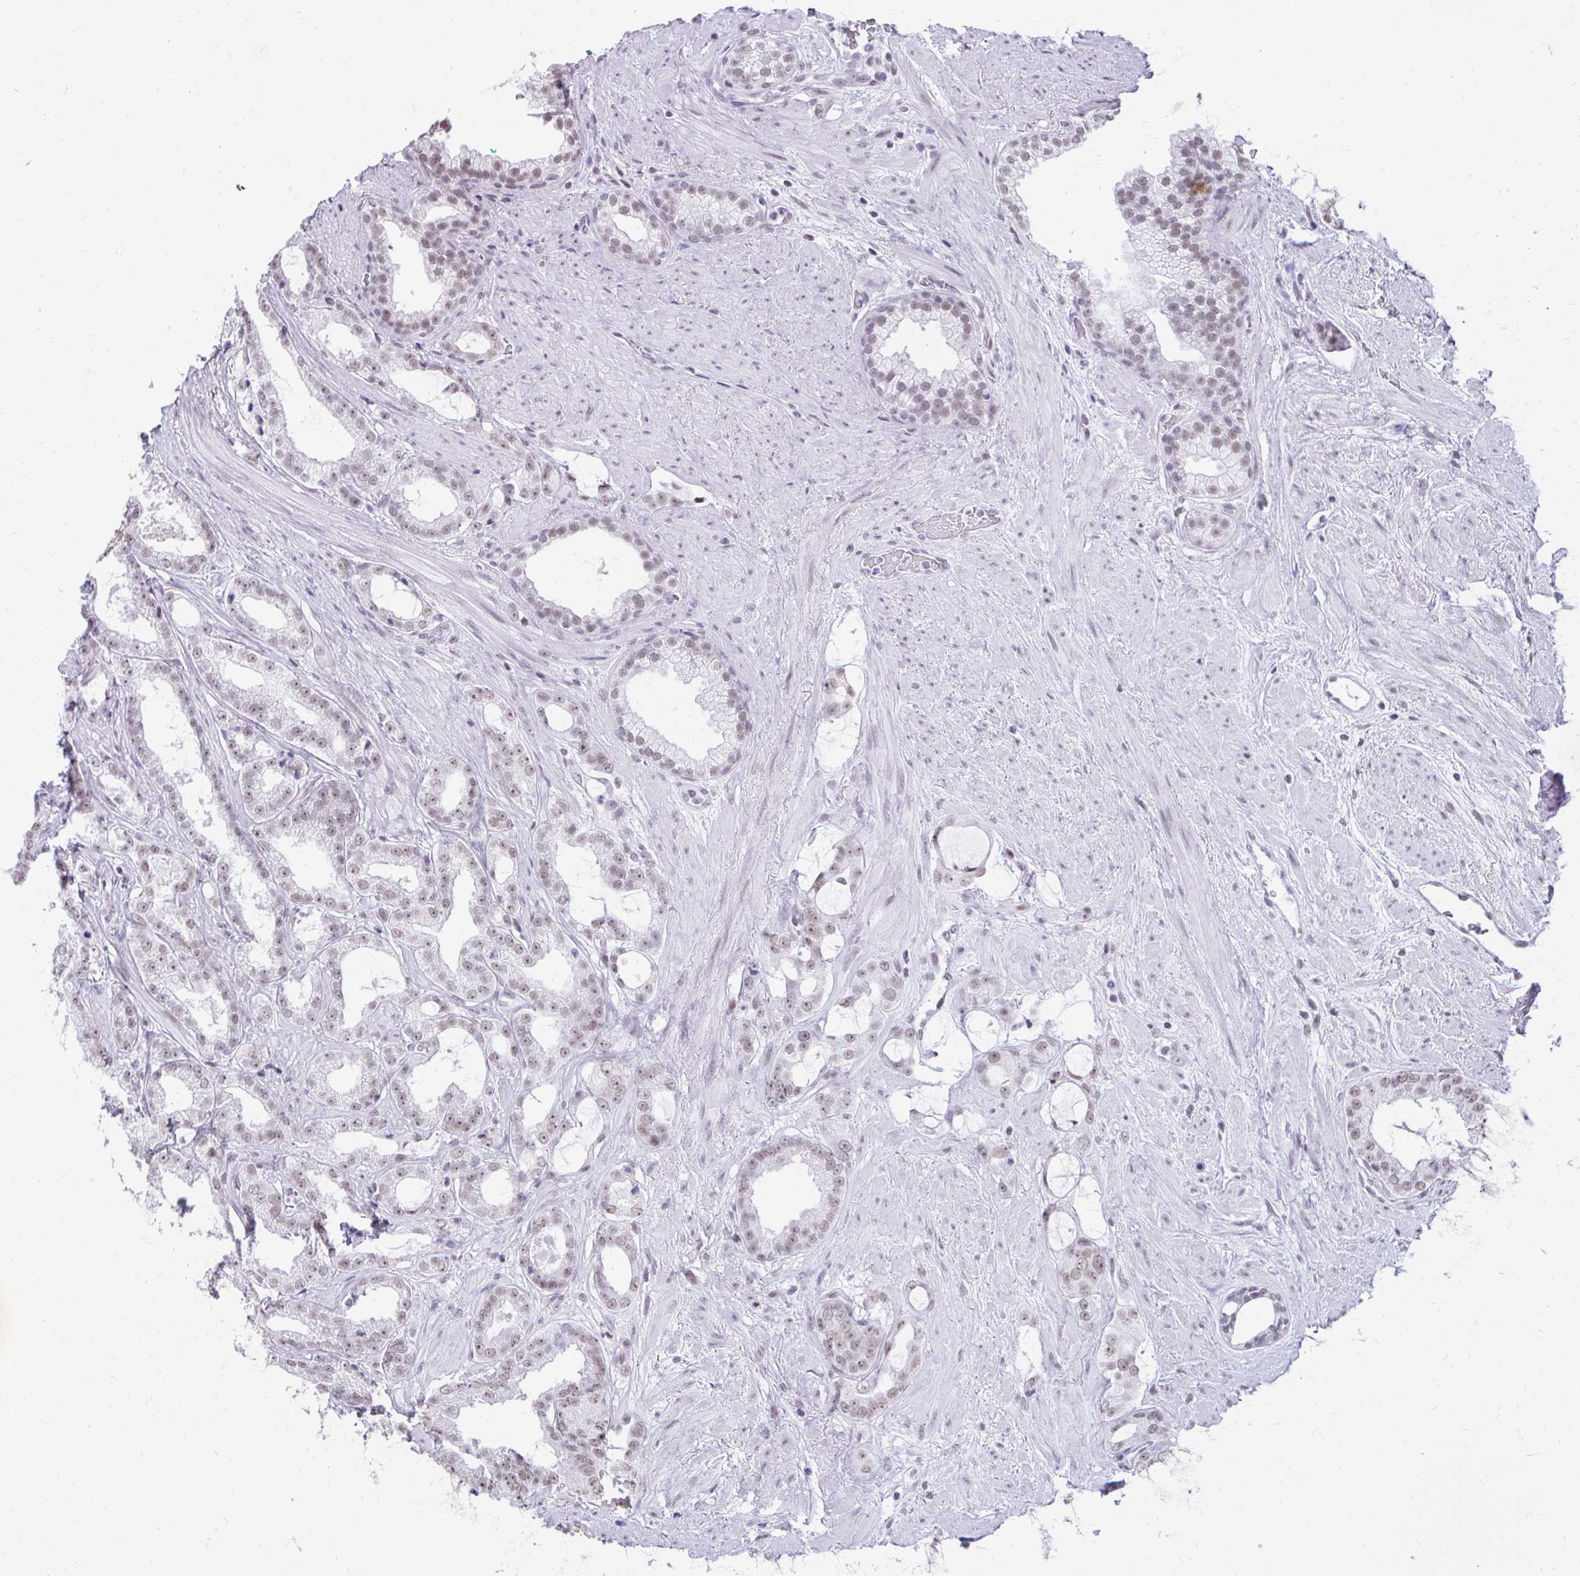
{"staining": {"intensity": "weak", "quantity": "25%-75%", "location": "nuclear"}, "tissue": "prostate cancer", "cell_type": "Tumor cells", "image_type": "cancer", "snomed": [{"axis": "morphology", "description": "Adenocarcinoma, High grade"}, {"axis": "topography", "description": "Prostate"}], "caption": "Protein staining demonstrates weak nuclear positivity in about 25%-75% of tumor cells in prostate cancer. The staining is performed using DAB brown chromogen to label protein expression. The nuclei are counter-stained blue using hematoxylin.", "gene": "SS18", "patient": {"sex": "male", "age": 65}}